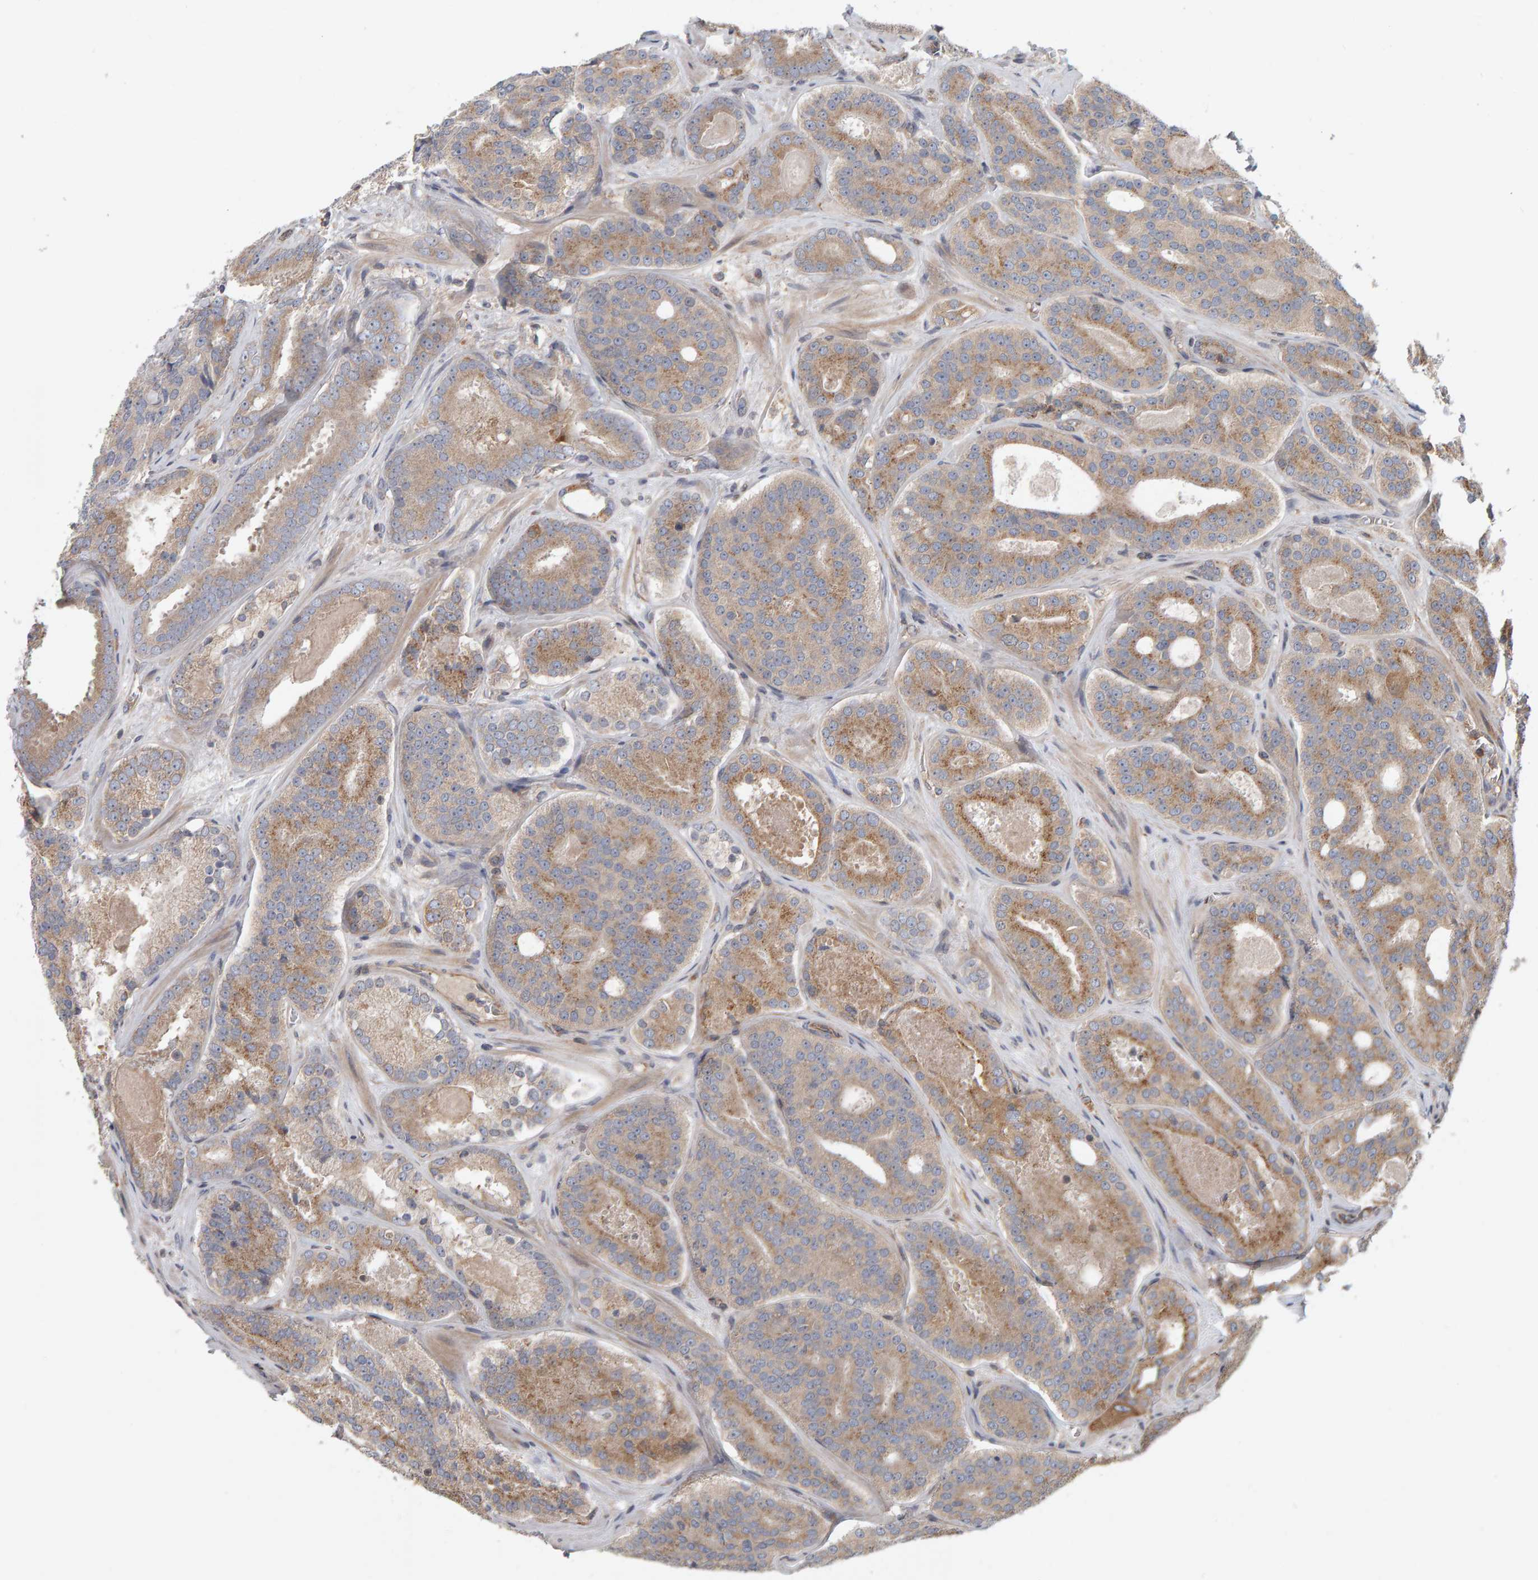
{"staining": {"intensity": "moderate", "quantity": "25%-75%", "location": "cytoplasmic/membranous"}, "tissue": "prostate cancer", "cell_type": "Tumor cells", "image_type": "cancer", "snomed": [{"axis": "morphology", "description": "Adenocarcinoma, High grade"}, {"axis": "topography", "description": "Prostate"}], "caption": "The photomicrograph reveals immunohistochemical staining of prostate cancer. There is moderate cytoplasmic/membranous expression is present in approximately 25%-75% of tumor cells.", "gene": "C9orf72", "patient": {"sex": "male", "age": 60}}